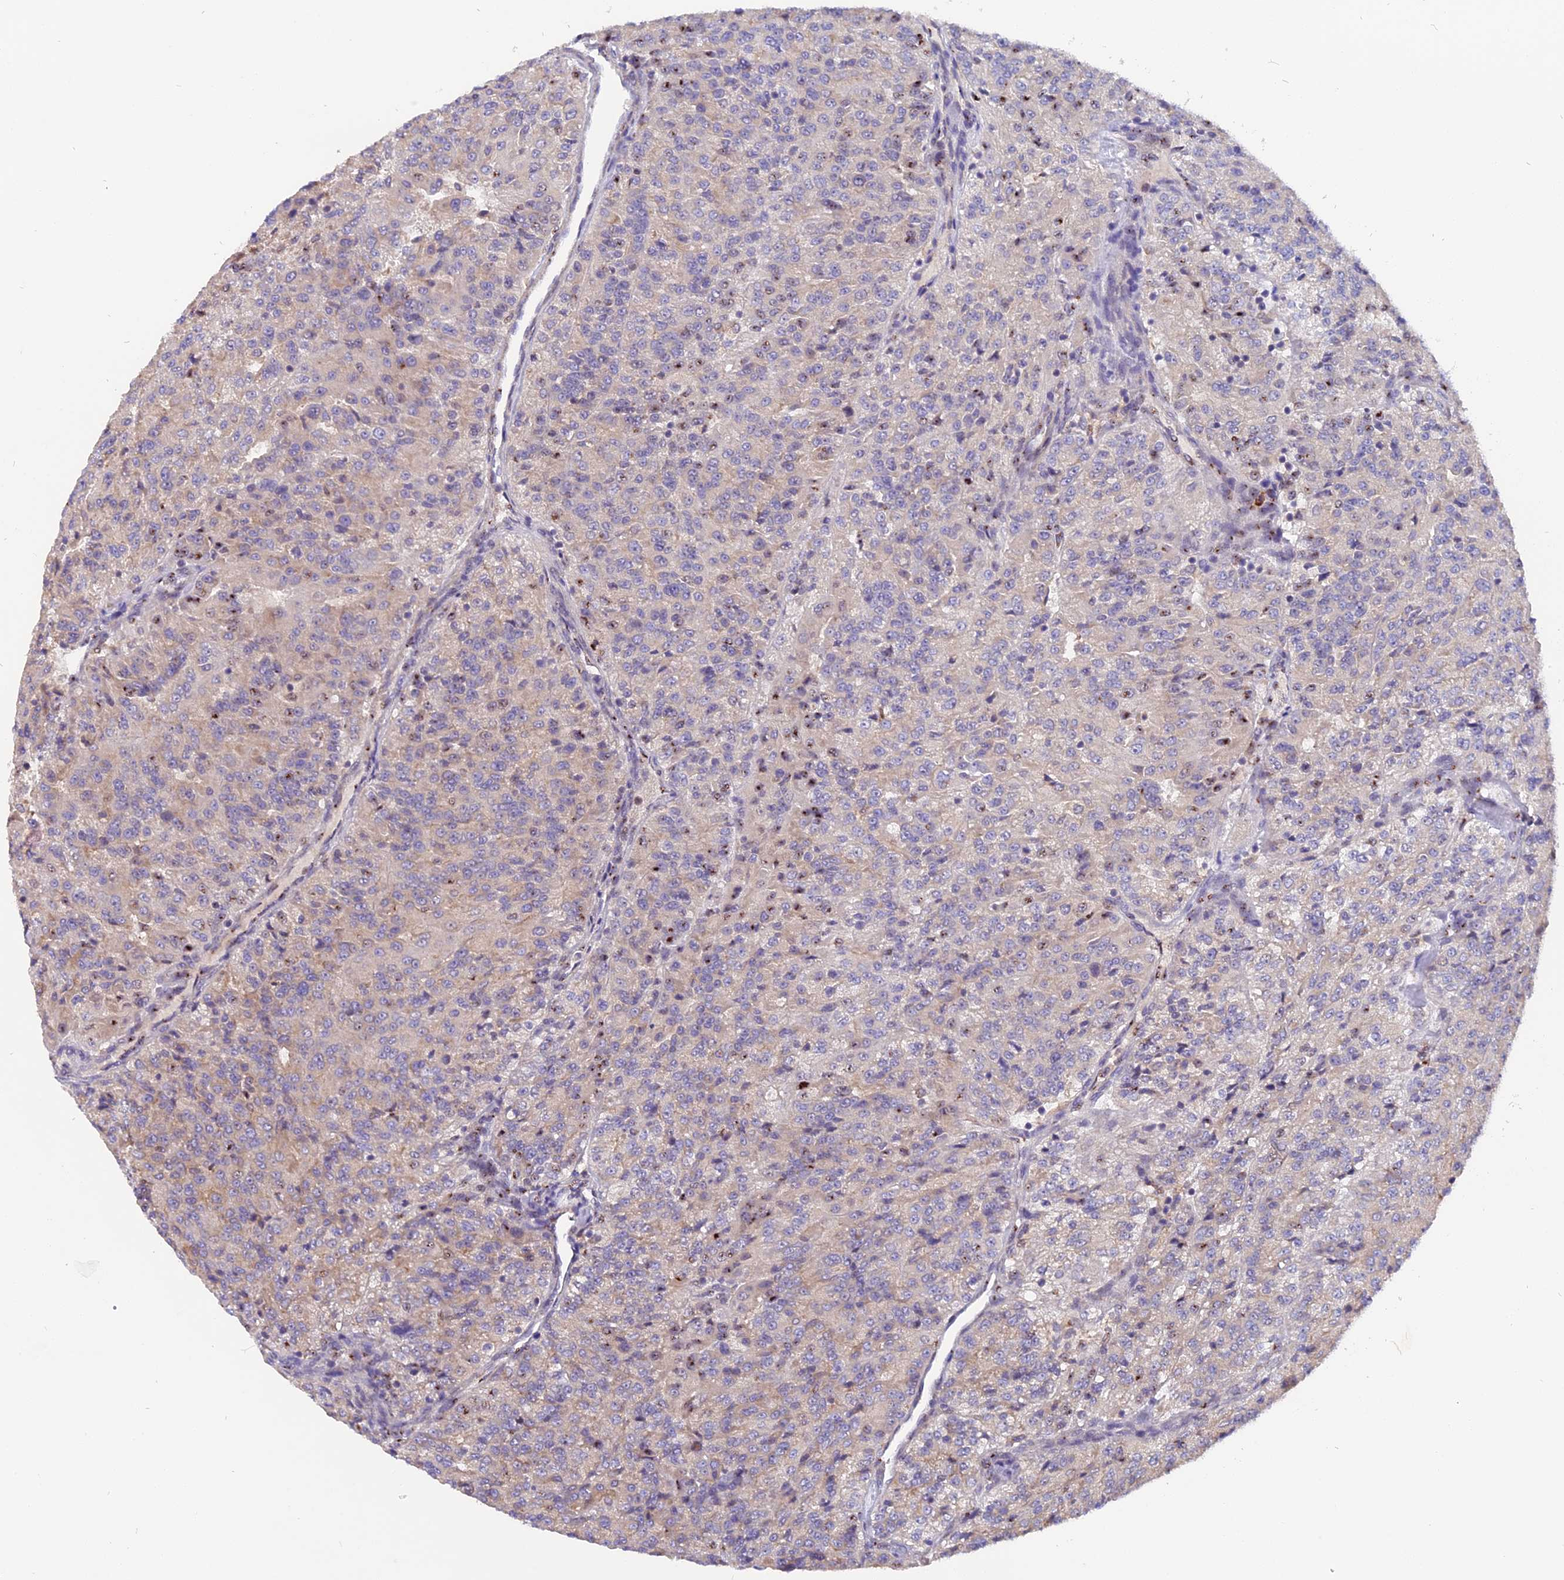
{"staining": {"intensity": "weak", "quantity": "<25%", "location": "cytoplasmic/membranous,nuclear"}, "tissue": "renal cancer", "cell_type": "Tumor cells", "image_type": "cancer", "snomed": [{"axis": "morphology", "description": "Adenocarcinoma, NOS"}, {"axis": "topography", "description": "Kidney"}], "caption": "High power microscopy micrograph of an immunohistochemistry histopathology image of adenocarcinoma (renal), revealing no significant expression in tumor cells.", "gene": "FAM118B", "patient": {"sex": "female", "age": 63}}